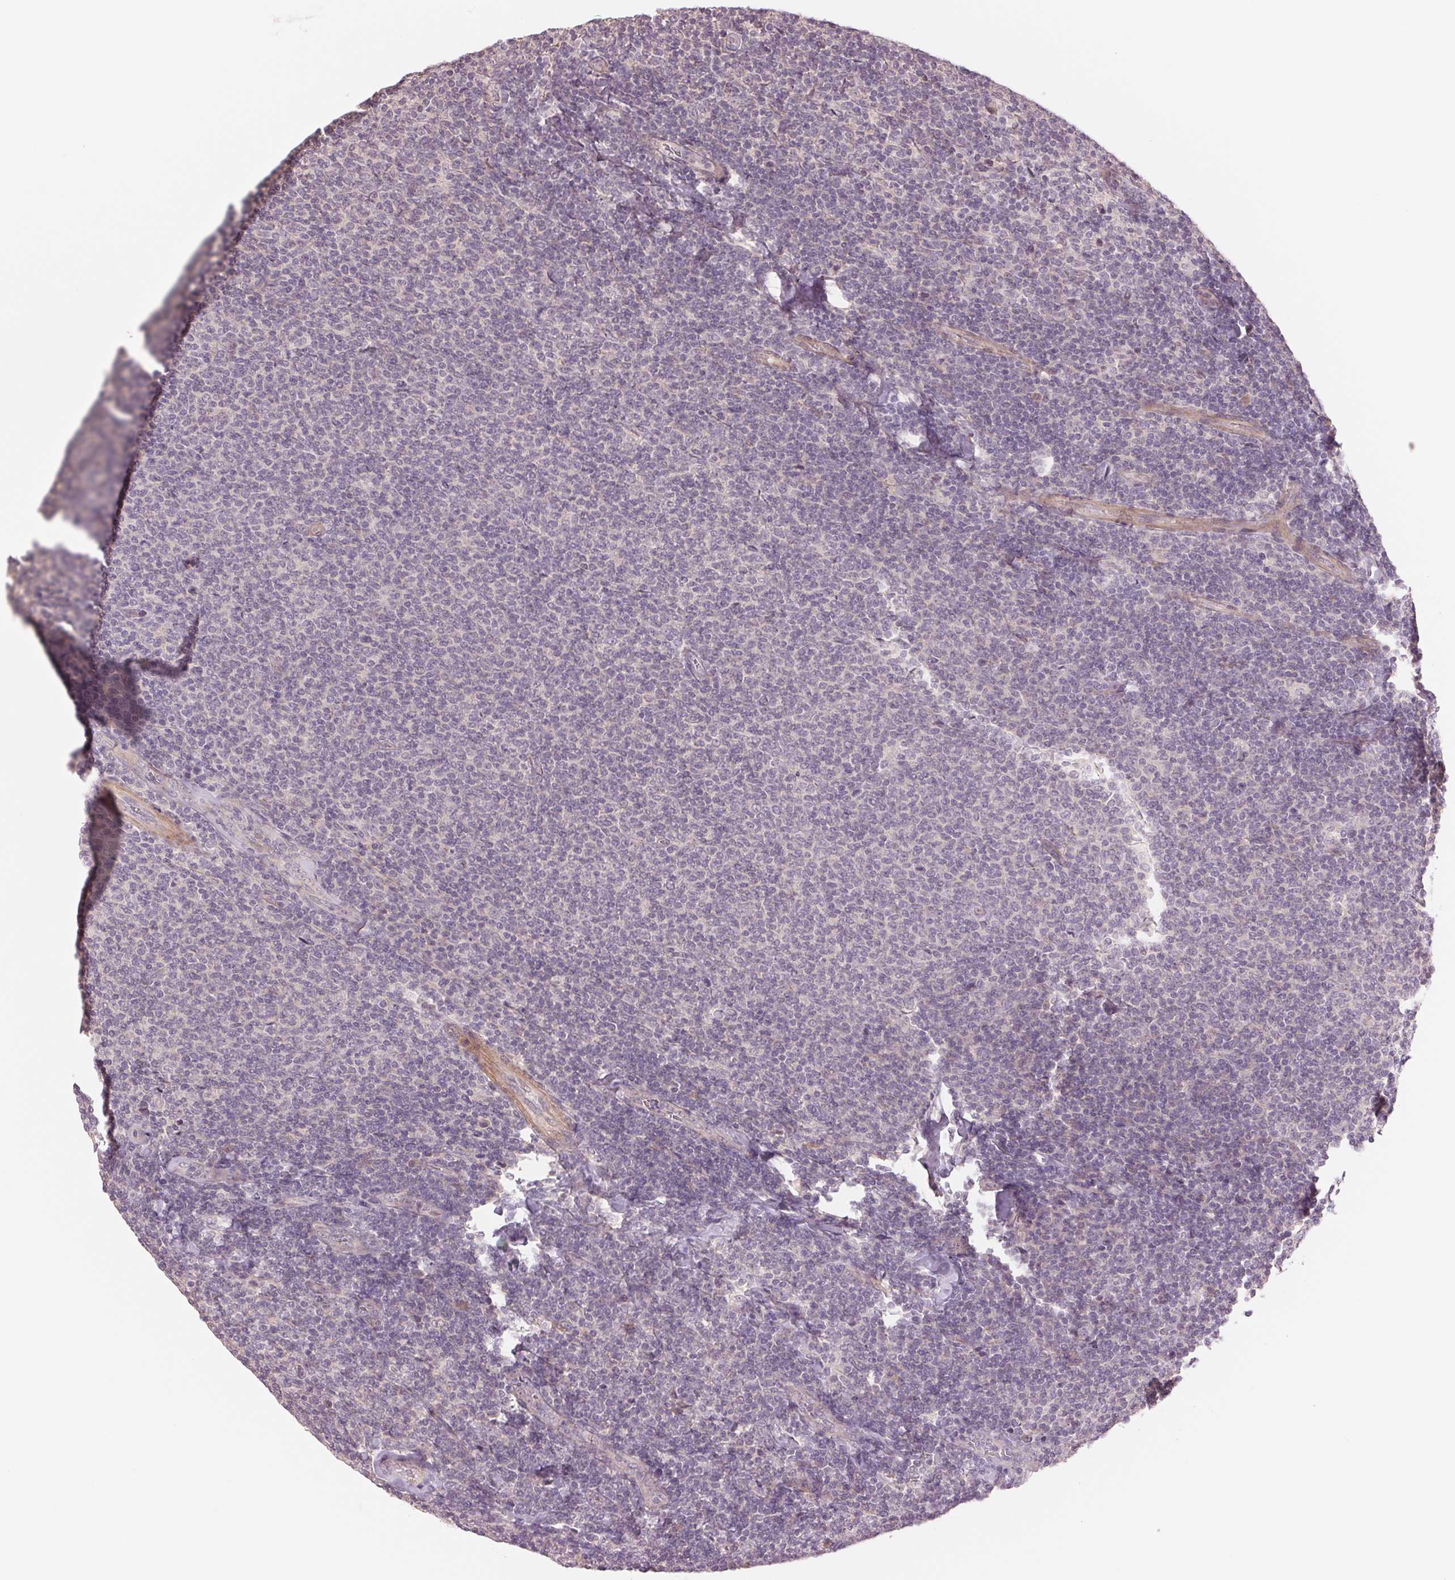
{"staining": {"intensity": "negative", "quantity": "none", "location": "none"}, "tissue": "lymphoma", "cell_type": "Tumor cells", "image_type": "cancer", "snomed": [{"axis": "morphology", "description": "Malignant lymphoma, non-Hodgkin's type, Low grade"}, {"axis": "topography", "description": "Lymph node"}], "caption": "Immunohistochemistry micrograph of human low-grade malignant lymphoma, non-Hodgkin's type stained for a protein (brown), which demonstrates no staining in tumor cells.", "gene": "PPIA", "patient": {"sex": "male", "age": 52}}